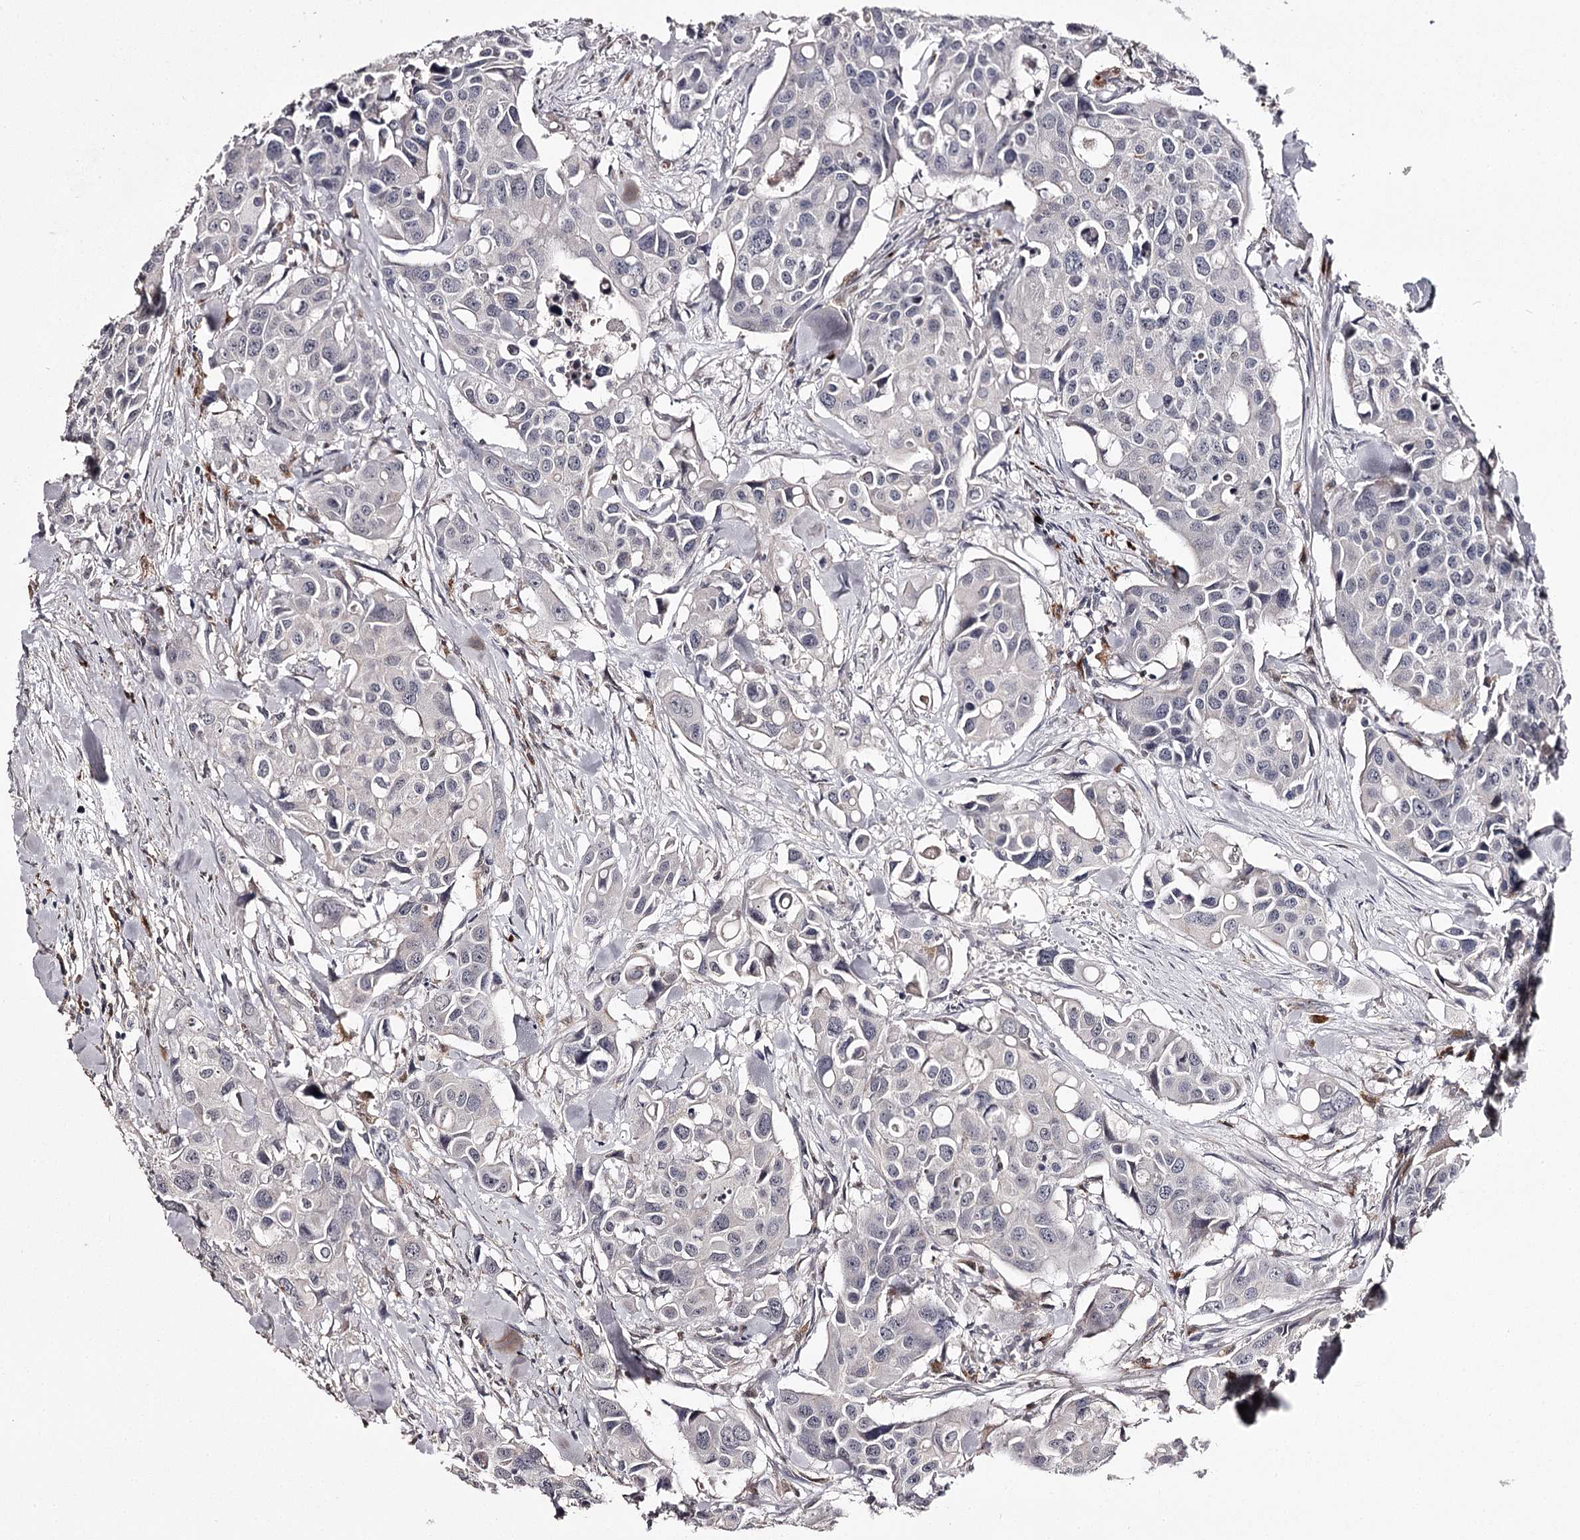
{"staining": {"intensity": "negative", "quantity": "none", "location": "none"}, "tissue": "colorectal cancer", "cell_type": "Tumor cells", "image_type": "cancer", "snomed": [{"axis": "morphology", "description": "Adenocarcinoma, NOS"}, {"axis": "topography", "description": "Colon"}], "caption": "Adenocarcinoma (colorectal) stained for a protein using IHC exhibits no positivity tumor cells.", "gene": "SLC32A1", "patient": {"sex": "male", "age": 77}}